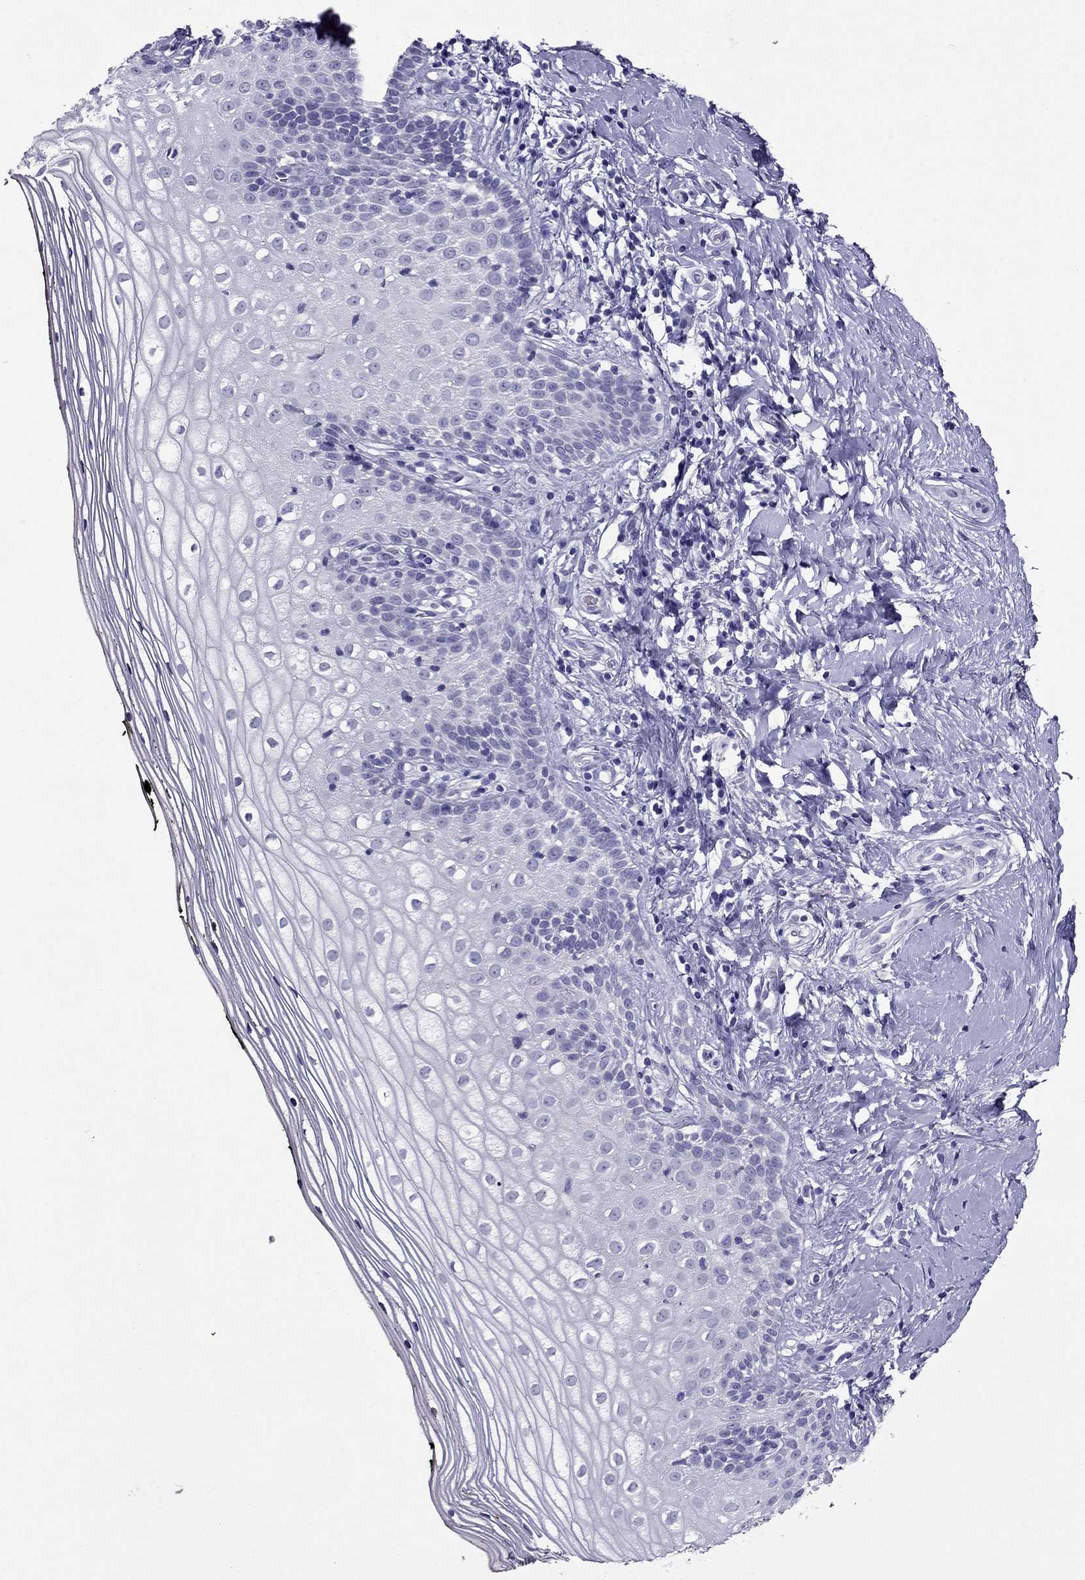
{"staining": {"intensity": "negative", "quantity": "none", "location": "none"}, "tissue": "vagina", "cell_type": "Squamous epithelial cells", "image_type": "normal", "snomed": [{"axis": "morphology", "description": "Normal tissue, NOS"}, {"axis": "topography", "description": "Vagina"}], "caption": "Immunohistochemistry (IHC) photomicrograph of benign vagina: human vagina stained with DAB (3,3'-diaminobenzidine) displays no significant protein positivity in squamous epithelial cells.", "gene": "ZNF541", "patient": {"sex": "female", "age": 47}}